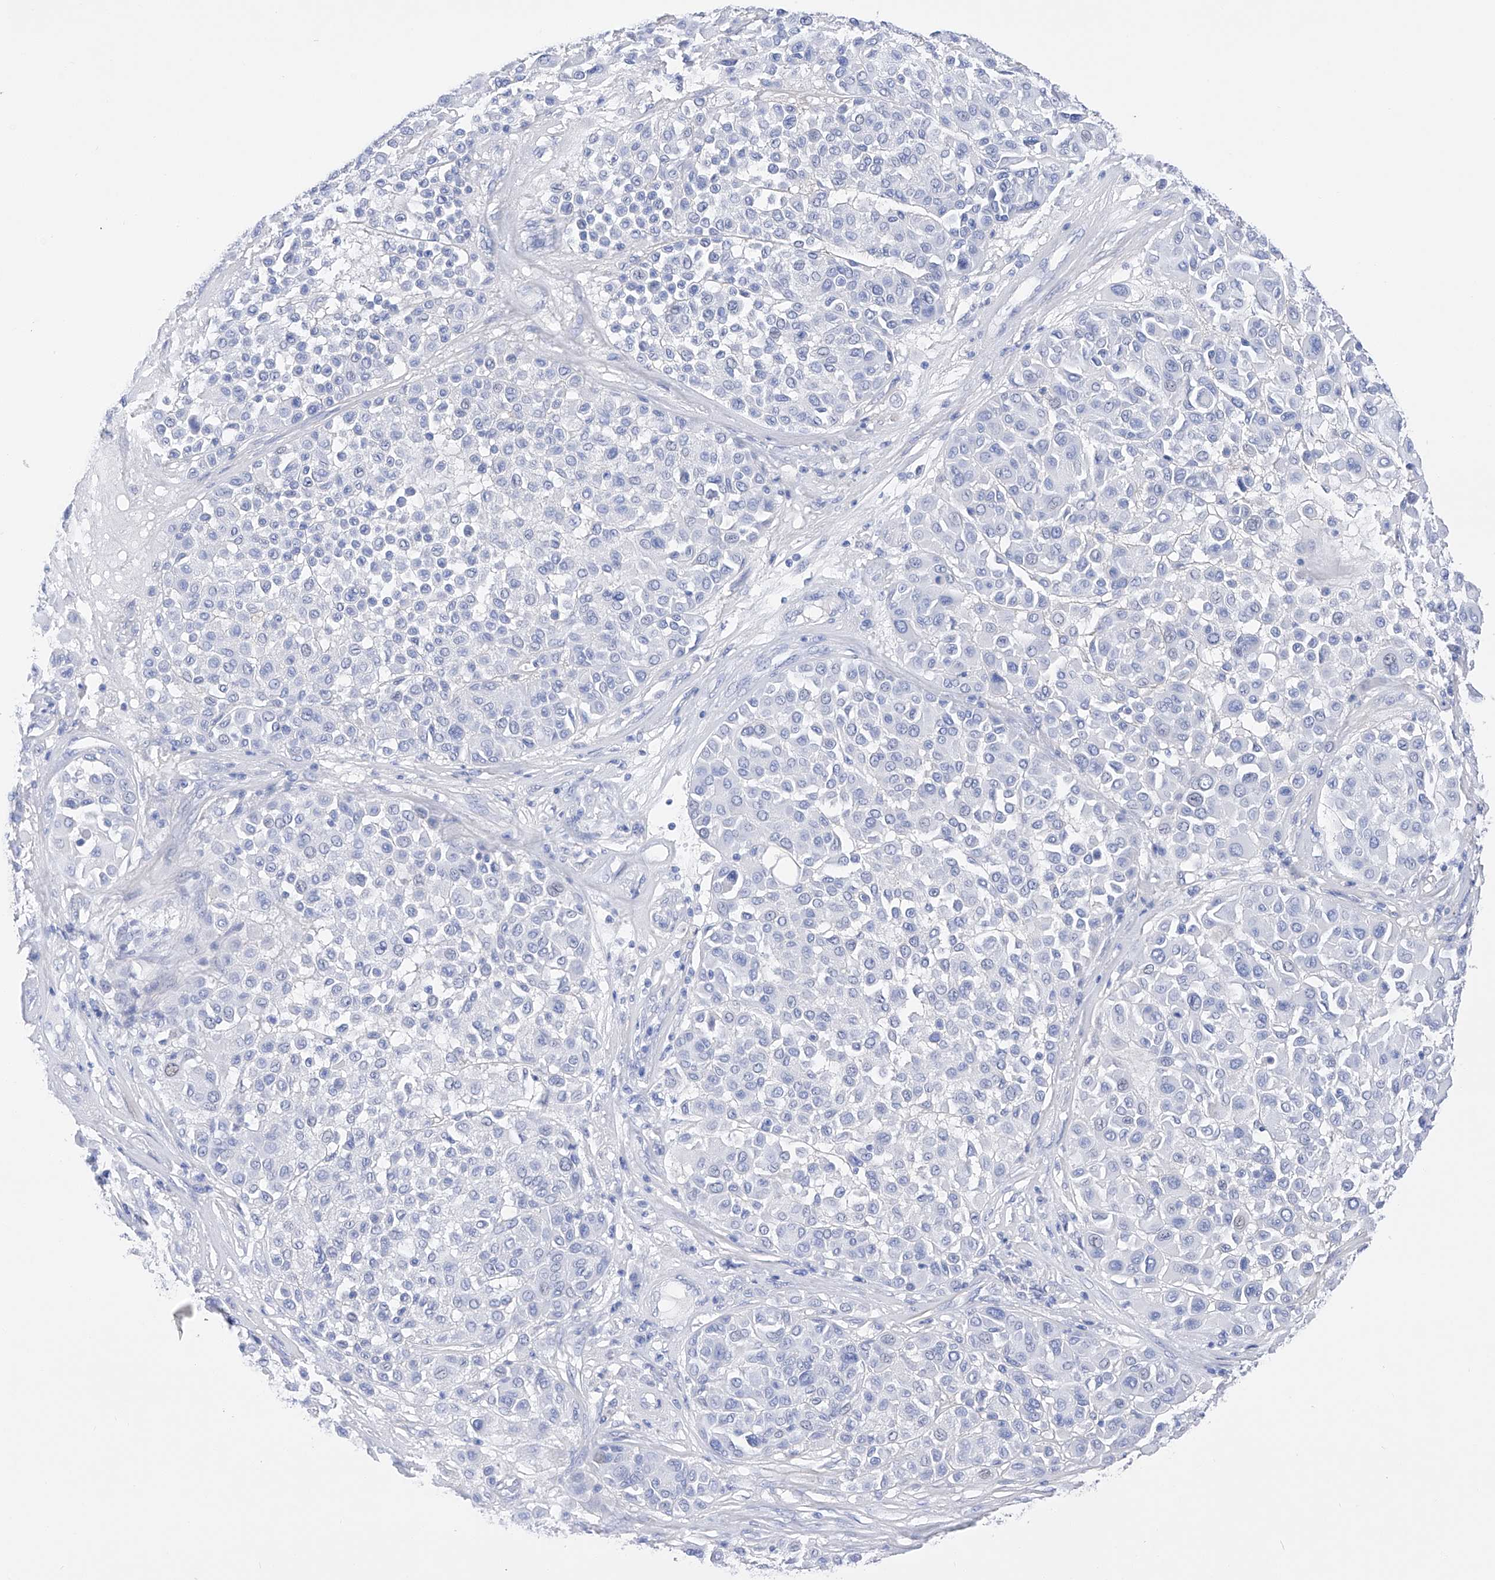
{"staining": {"intensity": "negative", "quantity": "none", "location": "none"}, "tissue": "melanoma", "cell_type": "Tumor cells", "image_type": "cancer", "snomed": [{"axis": "morphology", "description": "Malignant melanoma, Metastatic site"}, {"axis": "topography", "description": "Soft tissue"}], "caption": "Immunohistochemistry (IHC) micrograph of neoplastic tissue: human melanoma stained with DAB demonstrates no significant protein staining in tumor cells.", "gene": "FLG", "patient": {"sex": "male", "age": 41}}